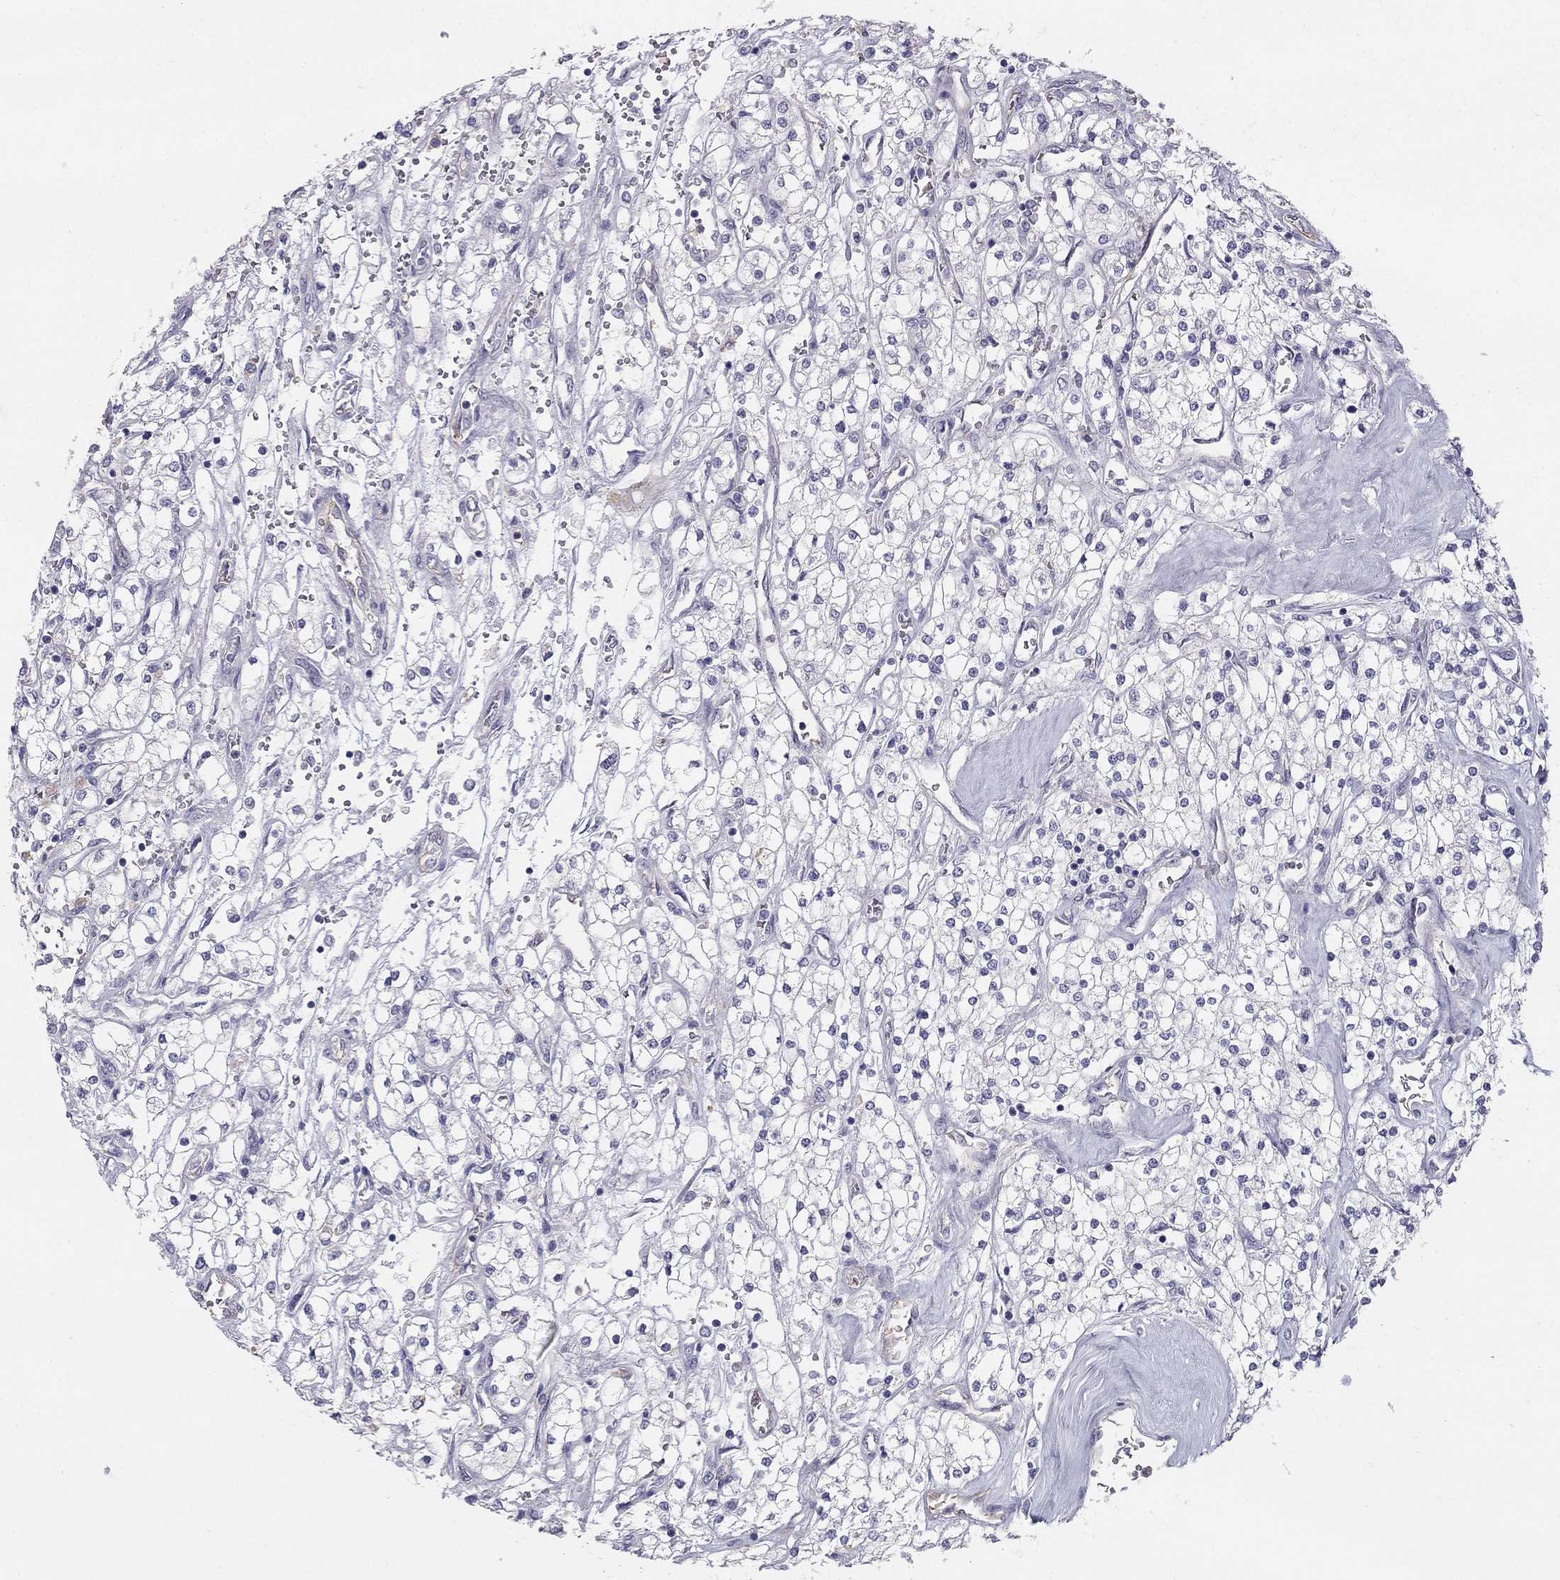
{"staining": {"intensity": "negative", "quantity": "none", "location": "none"}, "tissue": "renal cancer", "cell_type": "Tumor cells", "image_type": "cancer", "snomed": [{"axis": "morphology", "description": "Adenocarcinoma, NOS"}, {"axis": "topography", "description": "Kidney"}], "caption": "Tumor cells are negative for brown protein staining in renal adenocarcinoma.", "gene": "TDRD6", "patient": {"sex": "male", "age": 80}}